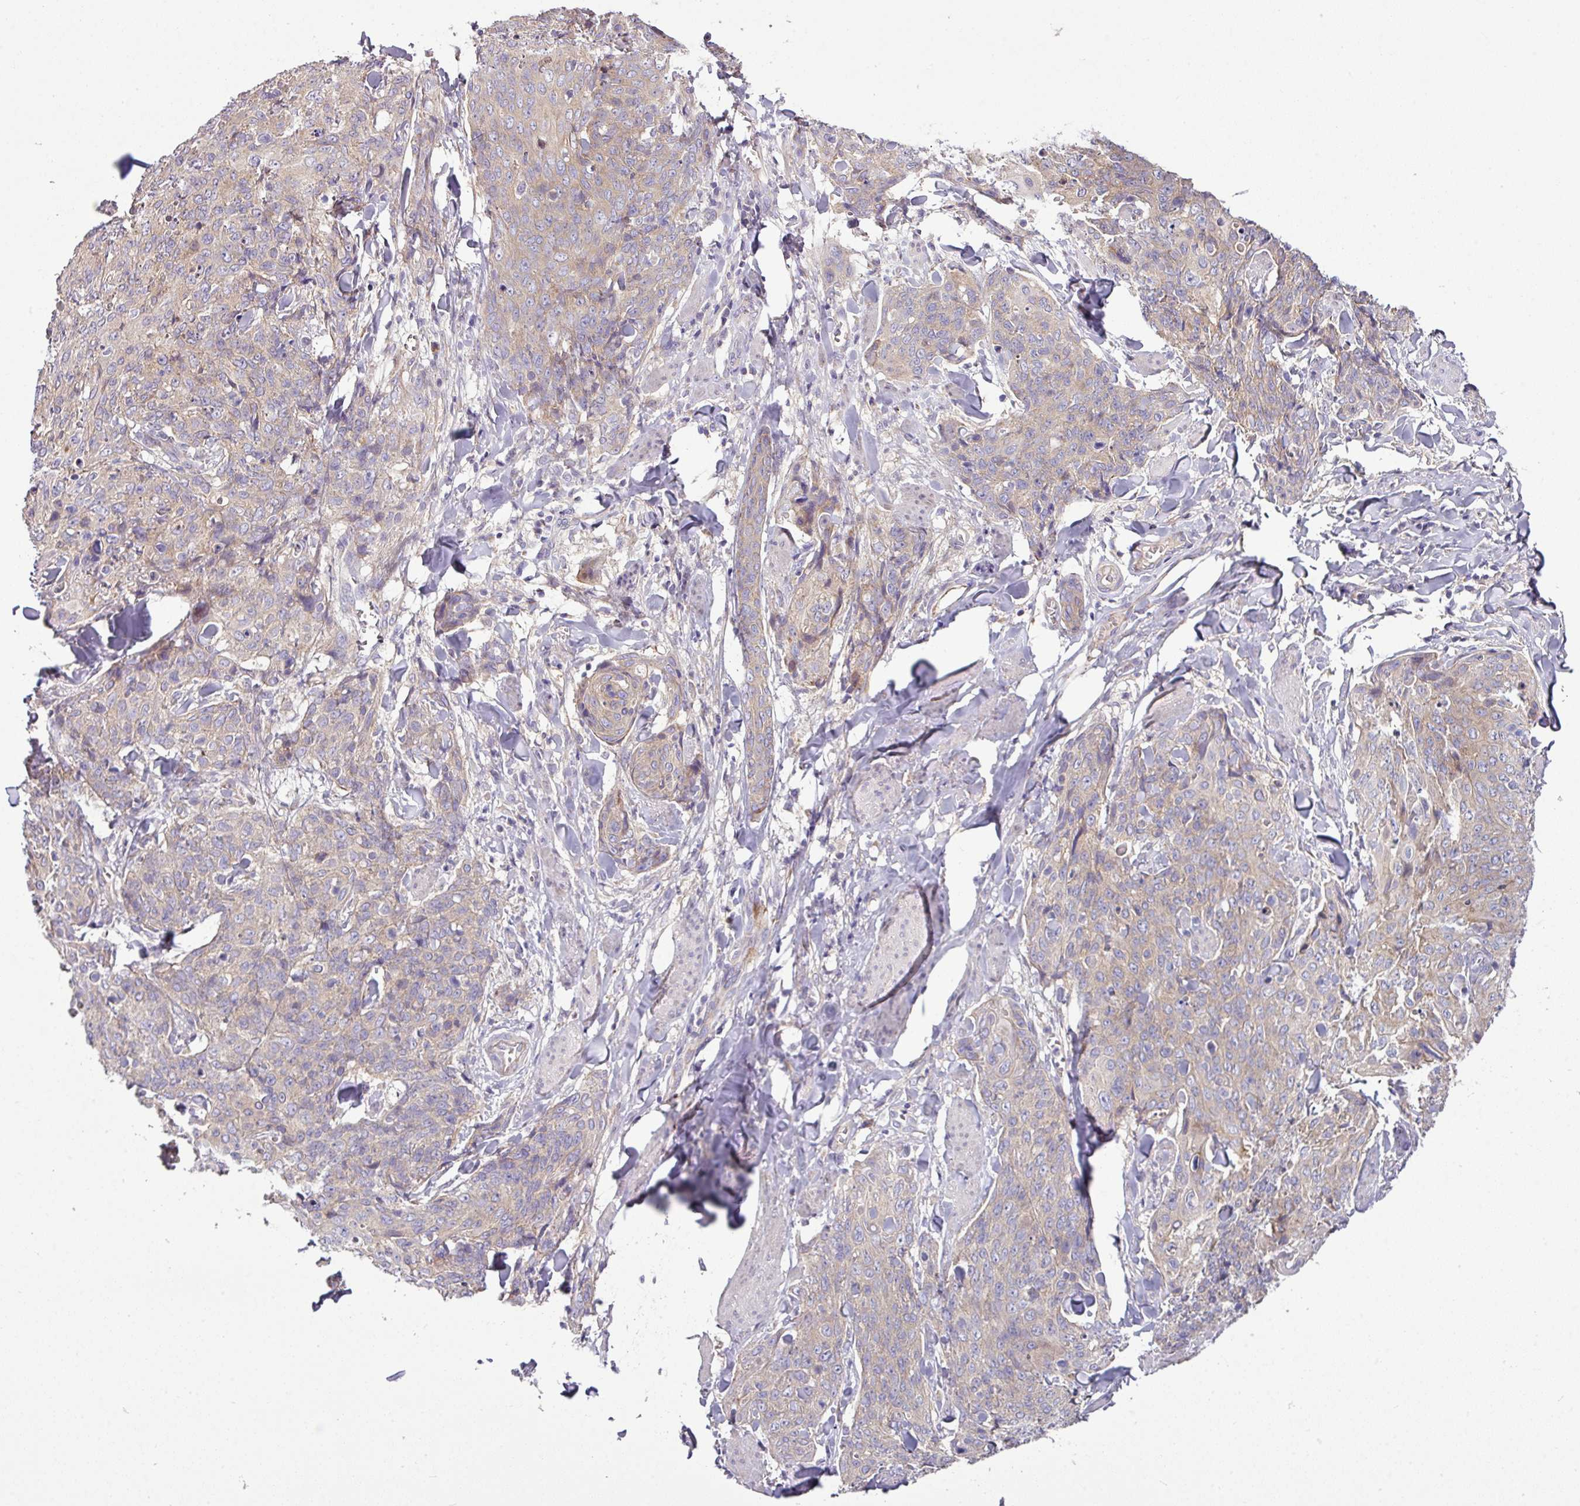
{"staining": {"intensity": "weak", "quantity": "25%-75%", "location": "cytoplasmic/membranous"}, "tissue": "skin cancer", "cell_type": "Tumor cells", "image_type": "cancer", "snomed": [{"axis": "morphology", "description": "Squamous cell carcinoma, NOS"}, {"axis": "topography", "description": "Skin"}, {"axis": "topography", "description": "Vulva"}], "caption": "Human skin squamous cell carcinoma stained with a brown dye reveals weak cytoplasmic/membranous positive expression in approximately 25%-75% of tumor cells.", "gene": "GAN", "patient": {"sex": "female", "age": 85}}